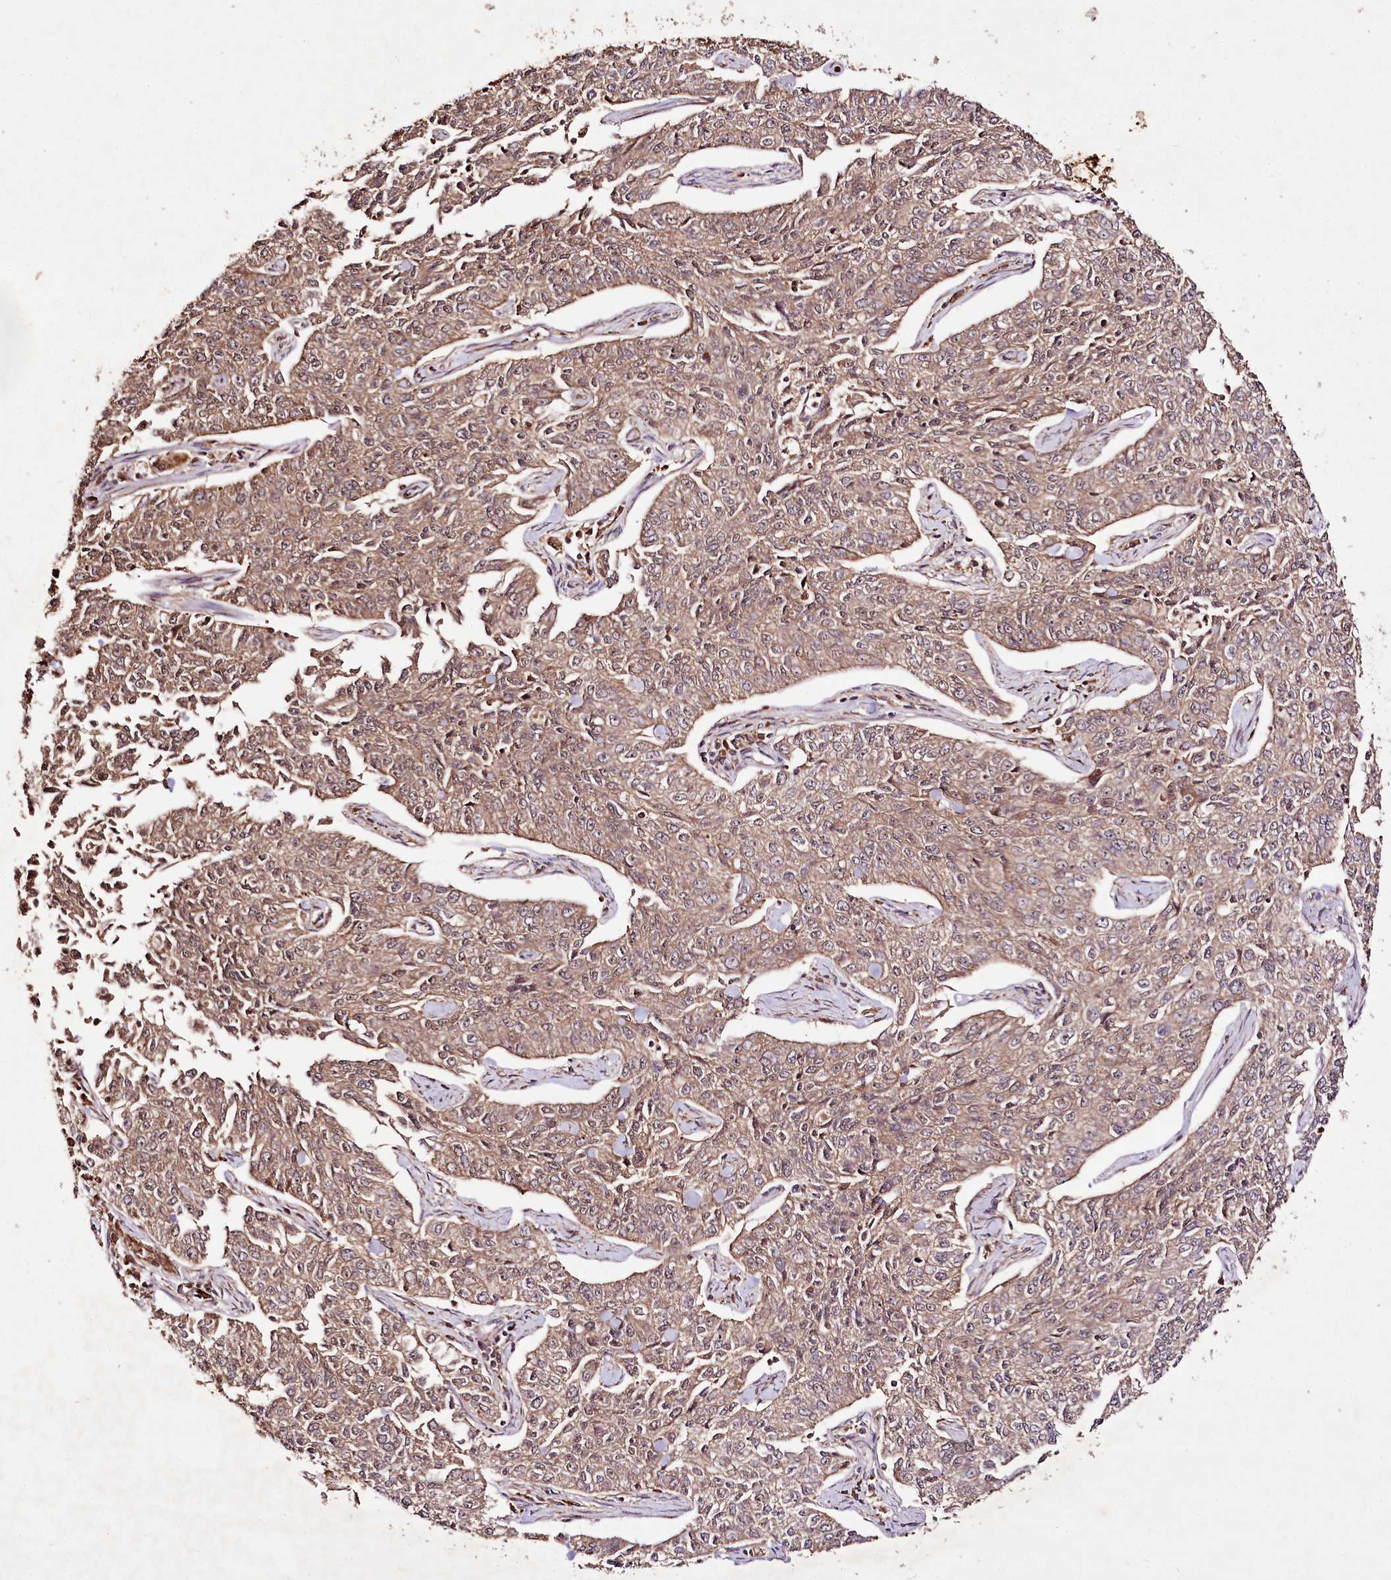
{"staining": {"intensity": "moderate", "quantity": ">75%", "location": "cytoplasmic/membranous"}, "tissue": "cervical cancer", "cell_type": "Tumor cells", "image_type": "cancer", "snomed": [{"axis": "morphology", "description": "Squamous cell carcinoma, NOS"}, {"axis": "topography", "description": "Cervix"}], "caption": "The photomicrograph exhibits a brown stain indicating the presence of a protein in the cytoplasmic/membranous of tumor cells in cervical cancer.", "gene": "FAM53B", "patient": {"sex": "female", "age": 35}}